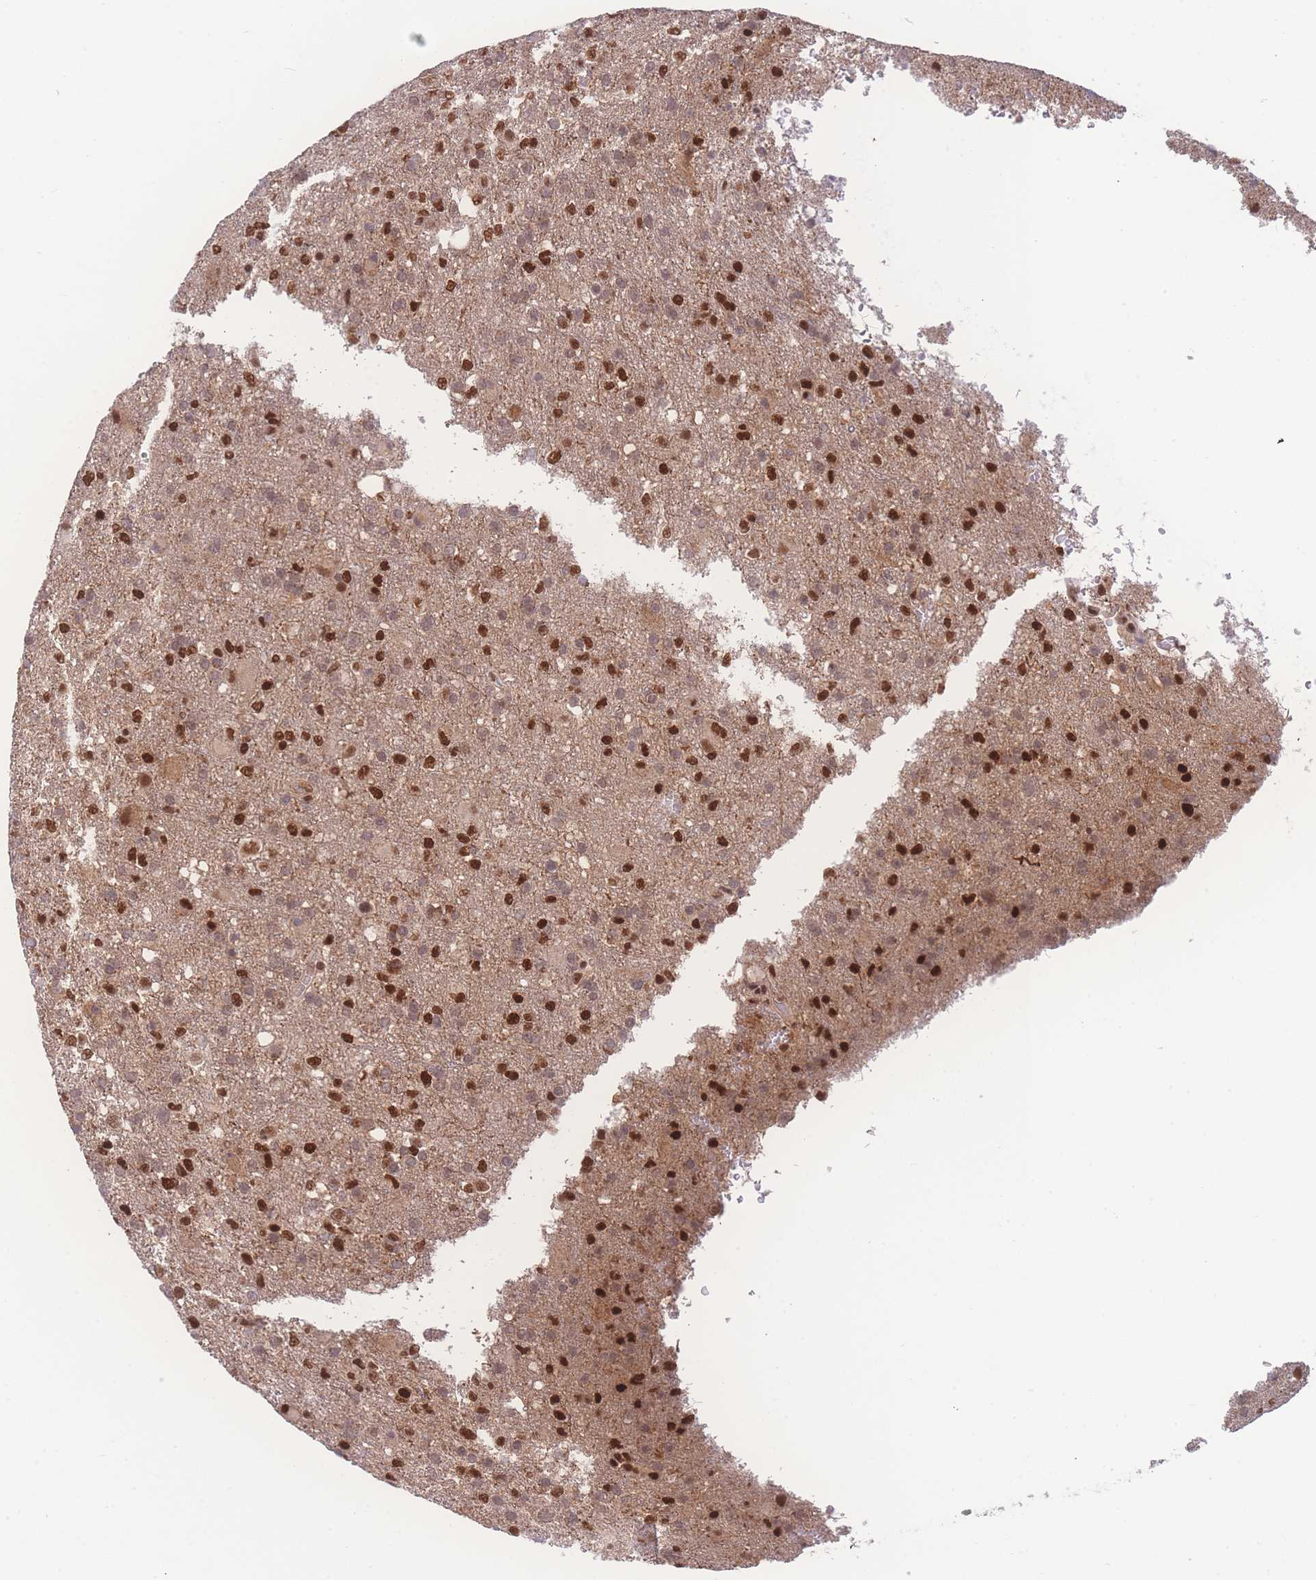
{"staining": {"intensity": "strong", "quantity": ">75%", "location": "nuclear"}, "tissue": "glioma", "cell_type": "Tumor cells", "image_type": "cancer", "snomed": [{"axis": "morphology", "description": "Glioma, malignant, High grade"}, {"axis": "topography", "description": "Brain"}], "caption": "Protein expression analysis of high-grade glioma (malignant) reveals strong nuclear expression in approximately >75% of tumor cells. Using DAB (brown) and hematoxylin (blue) stains, captured at high magnification using brightfield microscopy.", "gene": "RAVER1", "patient": {"sex": "female", "age": 74}}